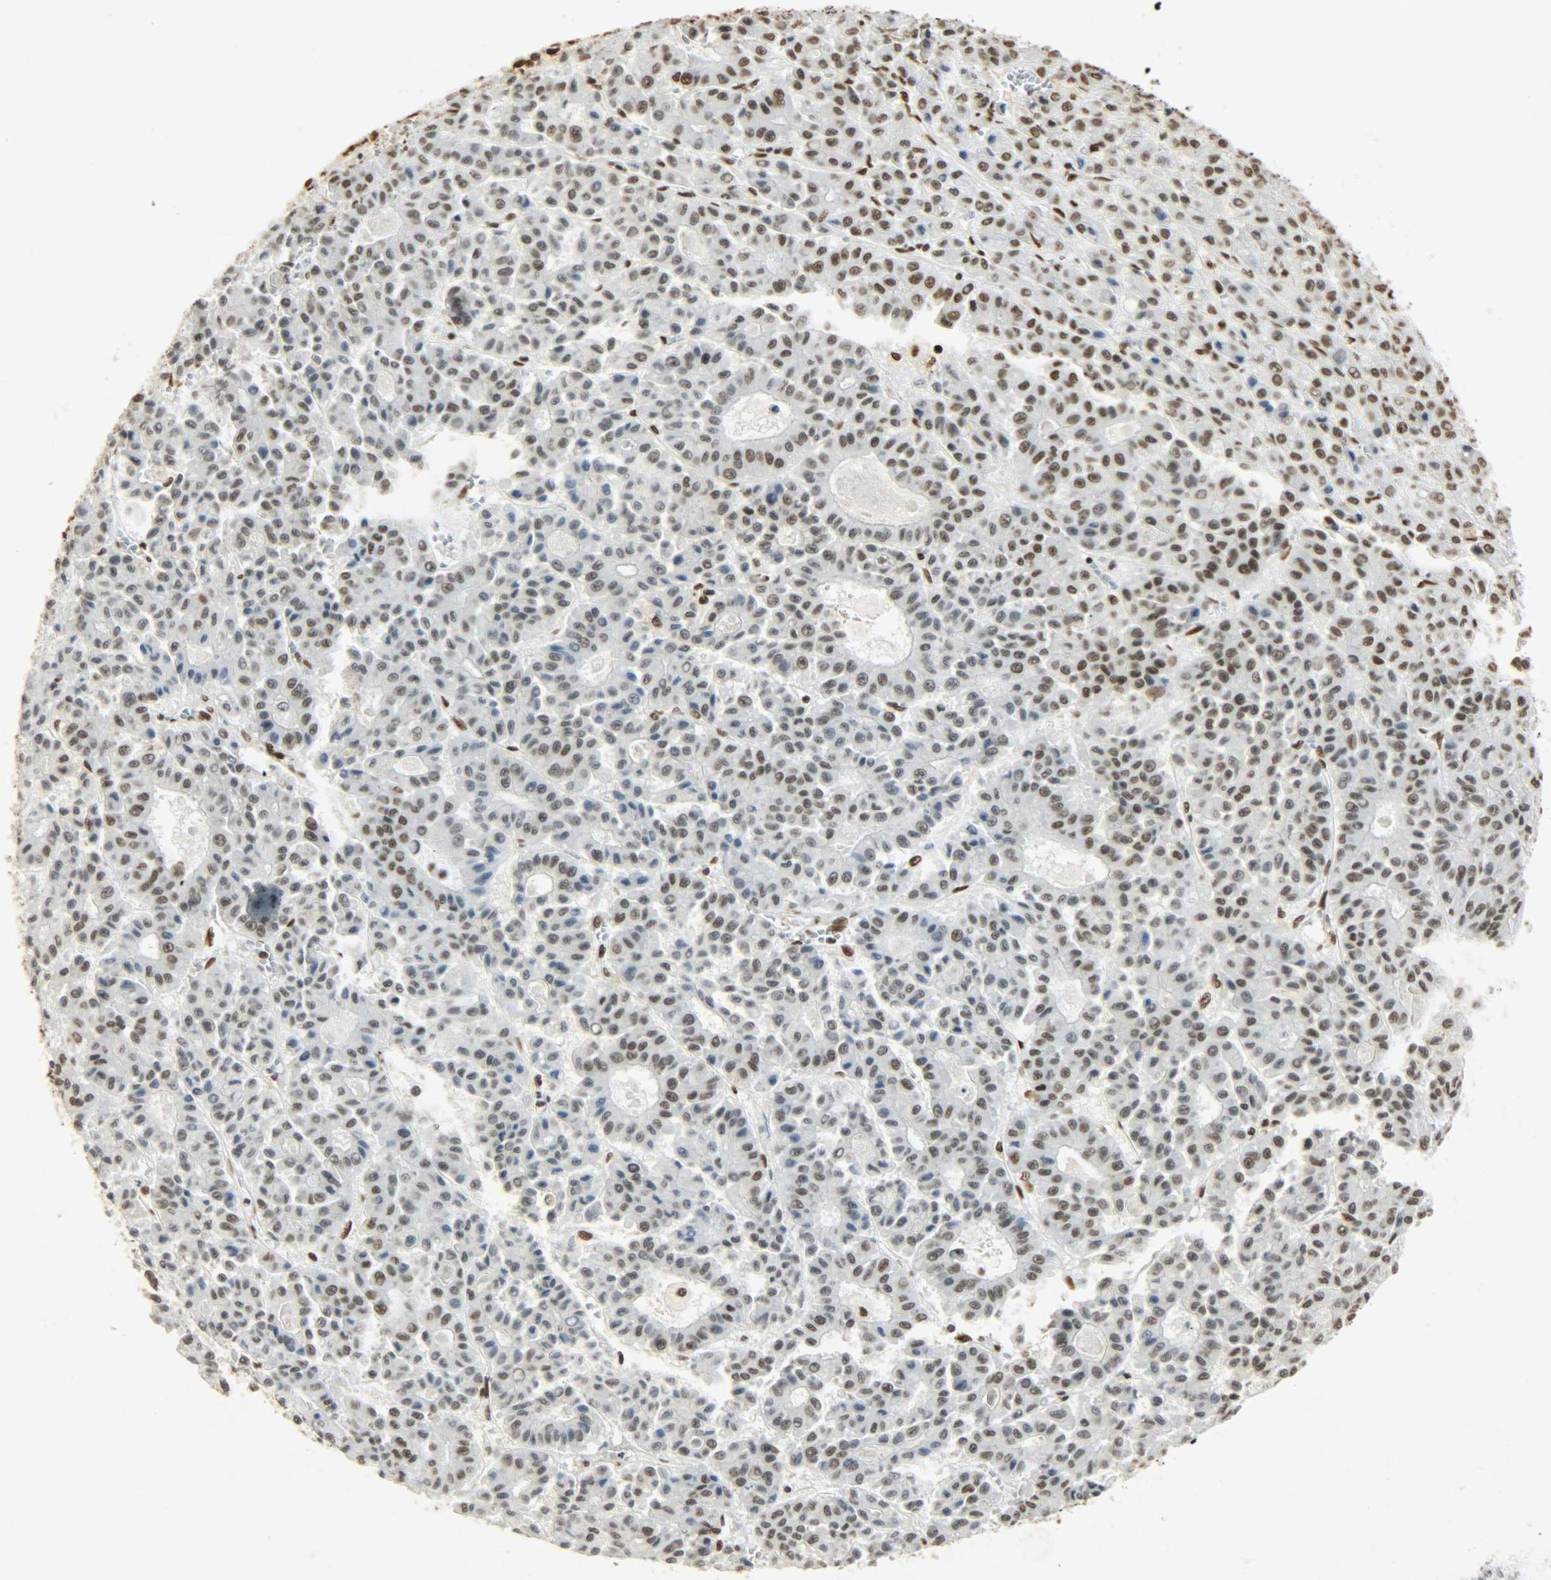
{"staining": {"intensity": "strong", "quantity": ">75%", "location": "nuclear"}, "tissue": "liver cancer", "cell_type": "Tumor cells", "image_type": "cancer", "snomed": [{"axis": "morphology", "description": "Carcinoma, Hepatocellular, NOS"}, {"axis": "topography", "description": "Liver"}], "caption": "A histopathology image of human liver cancer (hepatocellular carcinoma) stained for a protein reveals strong nuclear brown staining in tumor cells.", "gene": "KHDRBS1", "patient": {"sex": "male", "age": 70}}